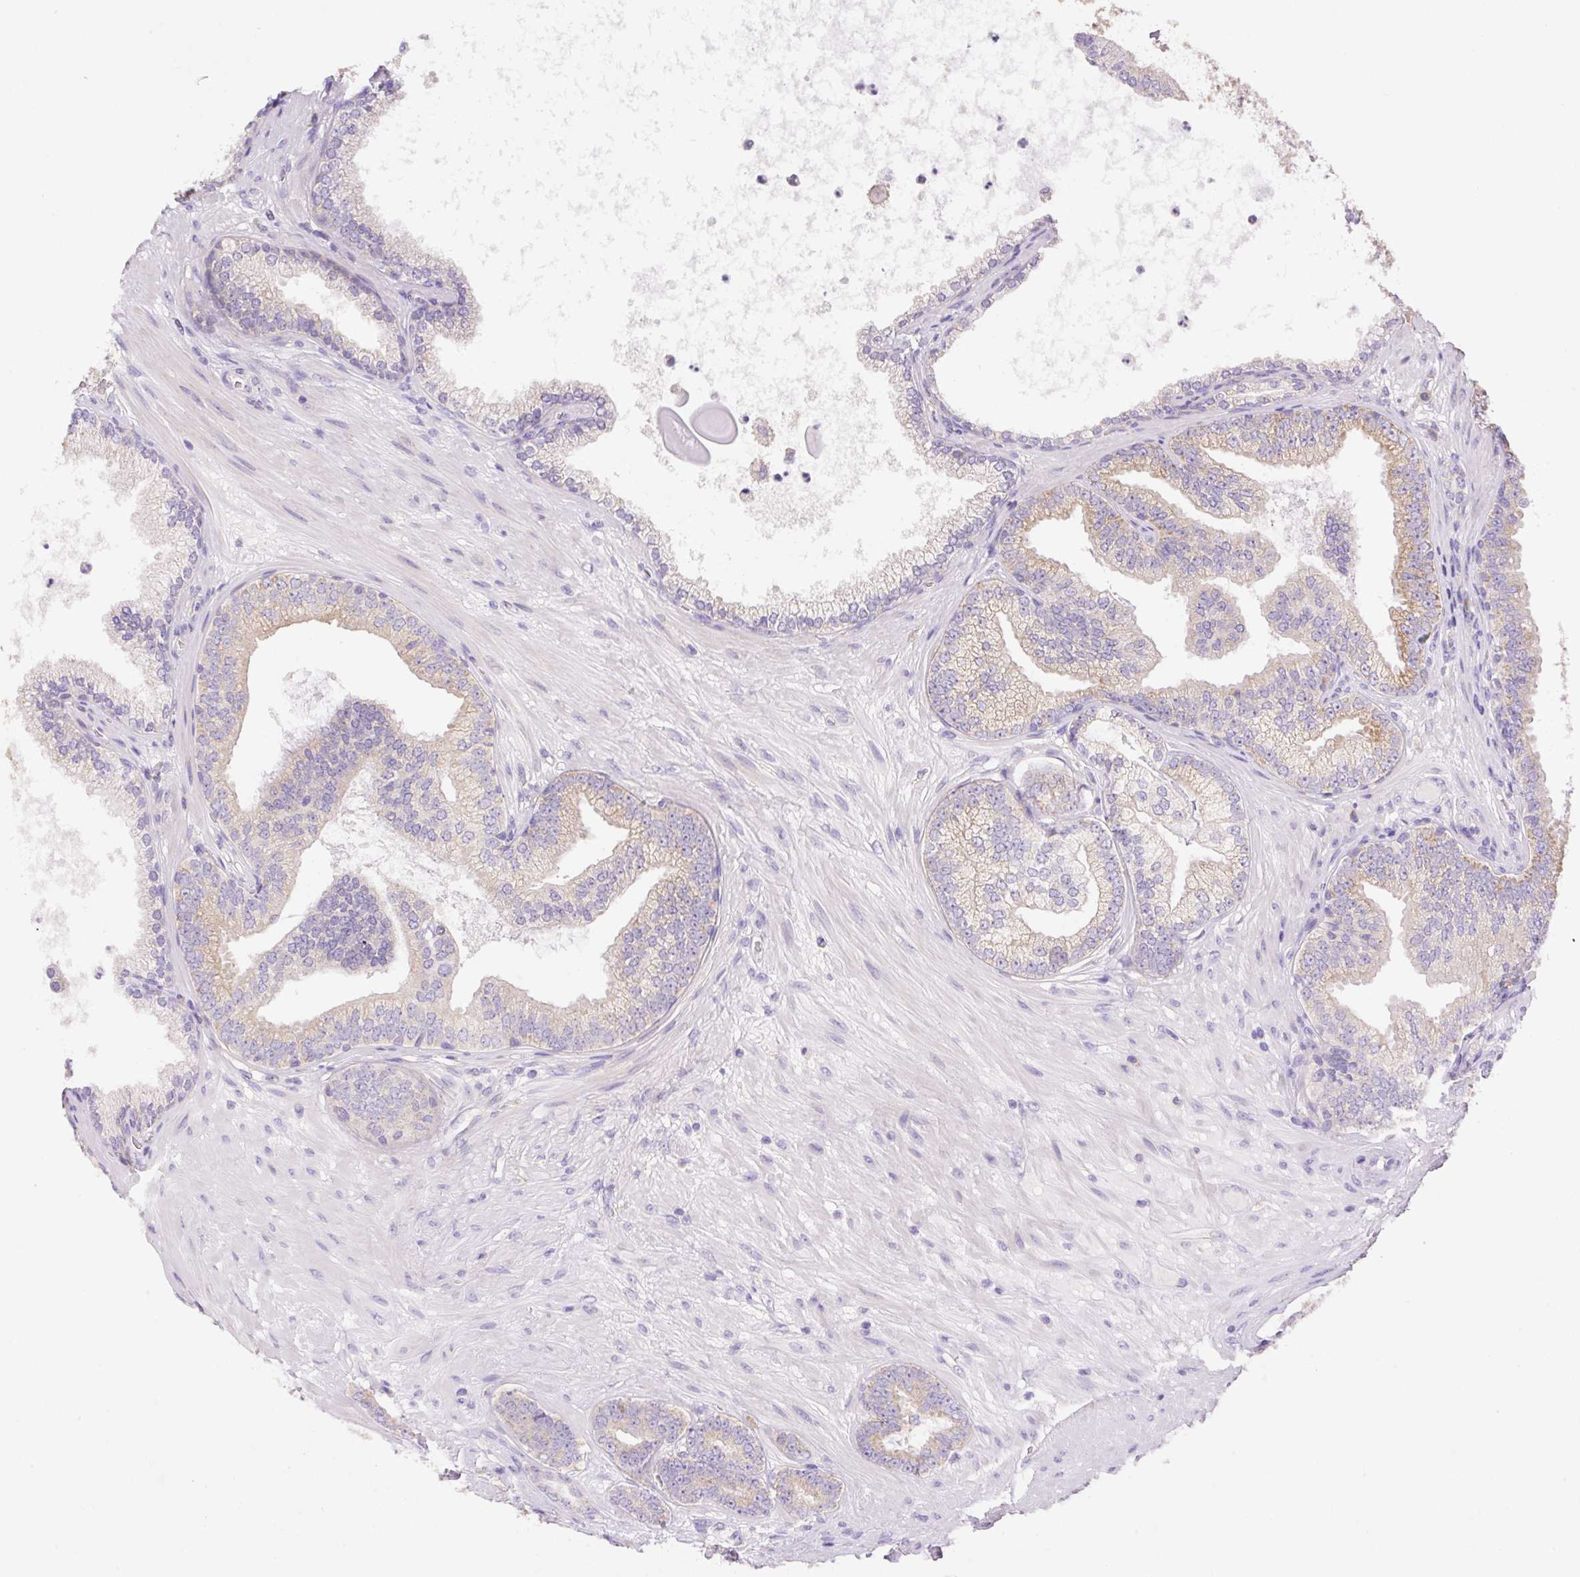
{"staining": {"intensity": "weak", "quantity": "25%-75%", "location": "cytoplasmic/membranous"}, "tissue": "prostate cancer", "cell_type": "Tumor cells", "image_type": "cancer", "snomed": [{"axis": "morphology", "description": "Adenocarcinoma, Low grade"}, {"axis": "topography", "description": "Prostate"}], "caption": "Immunohistochemical staining of prostate cancer (low-grade adenocarcinoma) displays weak cytoplasmic/membranous protein positivity in about 25%-75% of tumor cells.", "gene": "COPZ2", "patient": {"sex": "male", "age": 61}}